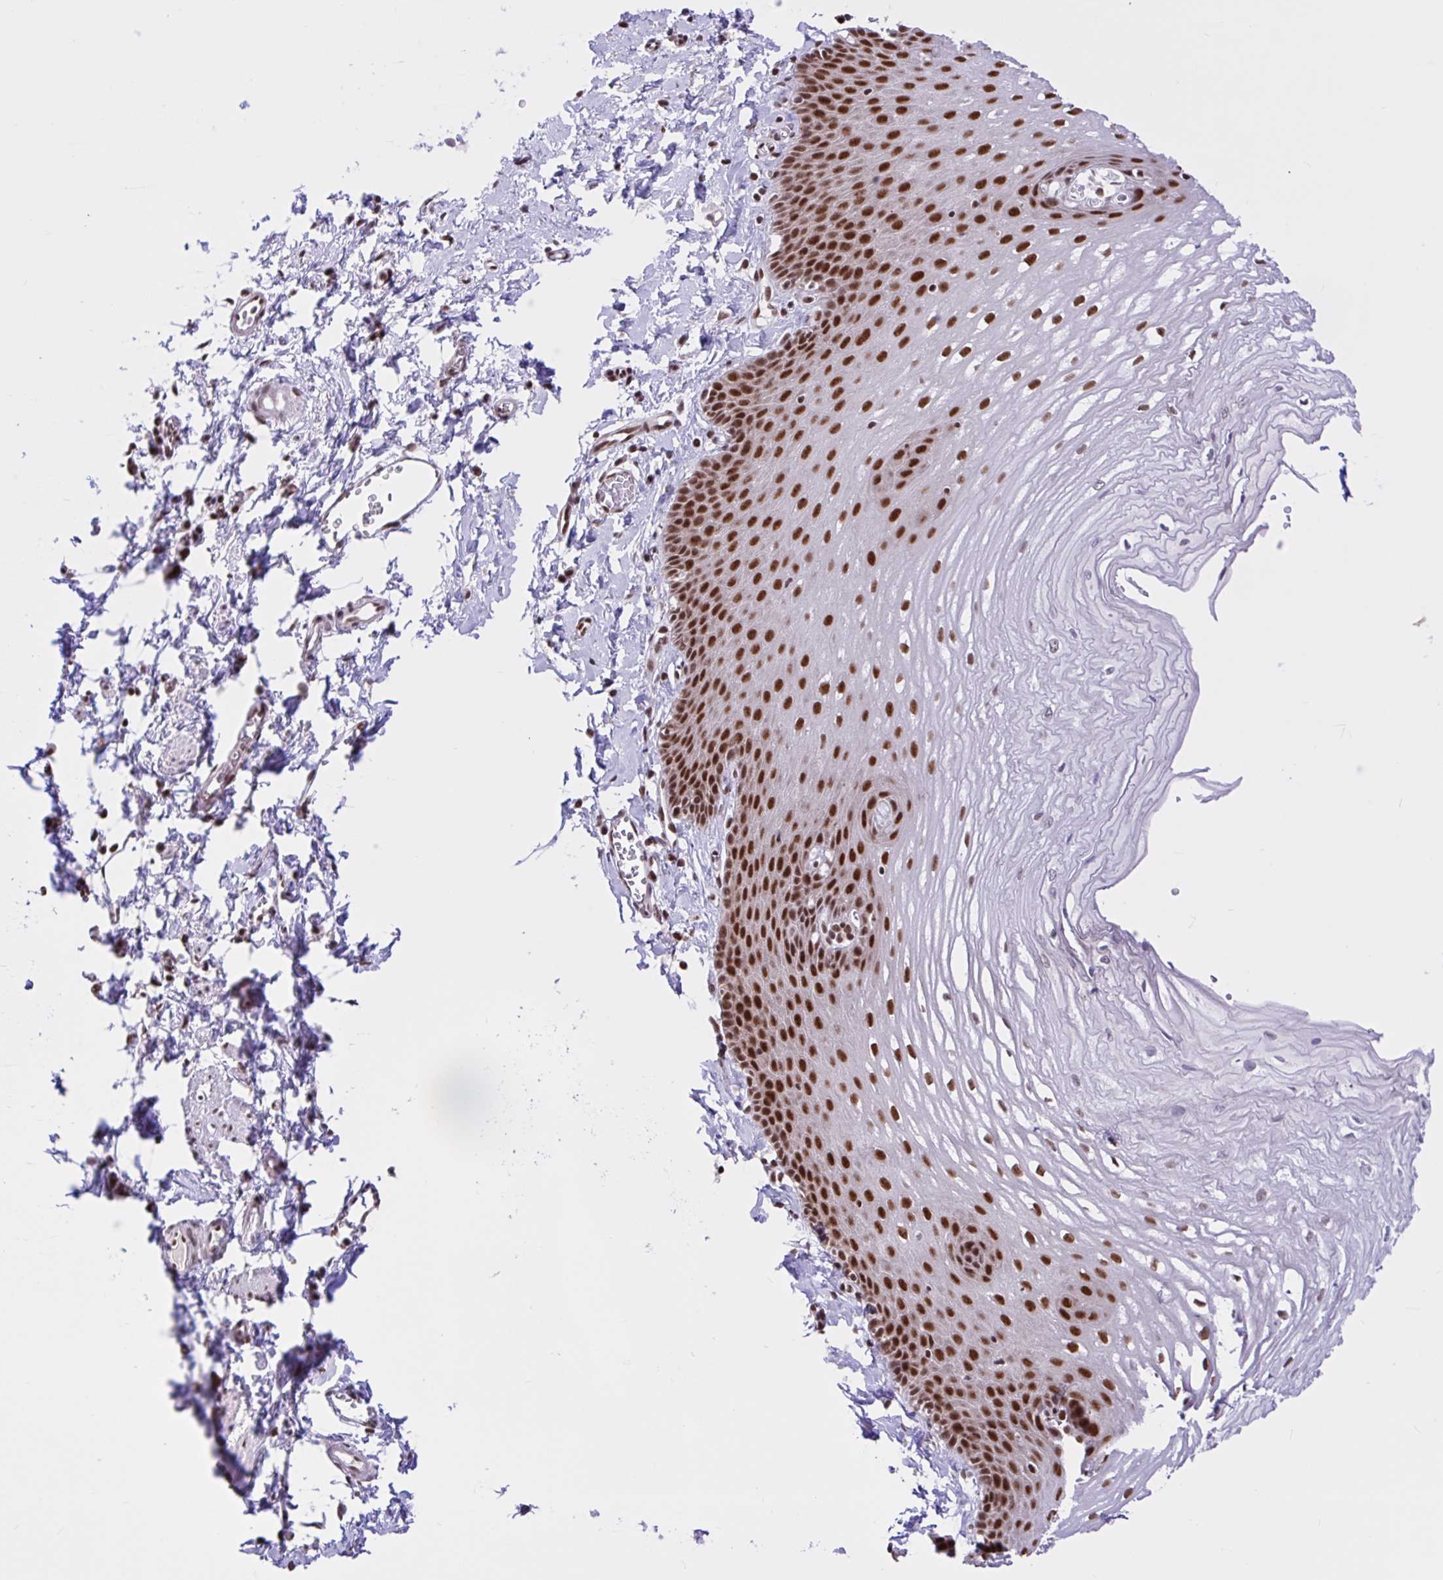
{"staining": {"intensity": "strong", "quantity": ">75%", "location": "nuclear"}, "tissue": "esophagus", "cell_type": "Squamous epithelial cells", "image_type": "normal", "snomed": [{"axis": "morphology", "description": "Normal tissue, NOS"}, {"axis": "topography", "description": "Esophagus"}], "caption": "Squamous epithelial cells display high levels of strong nuclear staining in approximately >75% of cells in benign human esophagus. (Stains: DAB (3,3'-diaminobenzidine) in brown, nuclei in blue, Microscopy: brightfield microscopy at high magnification).", "gene": "CCDC12", "patient": {"sex": "male", "age": 70}}